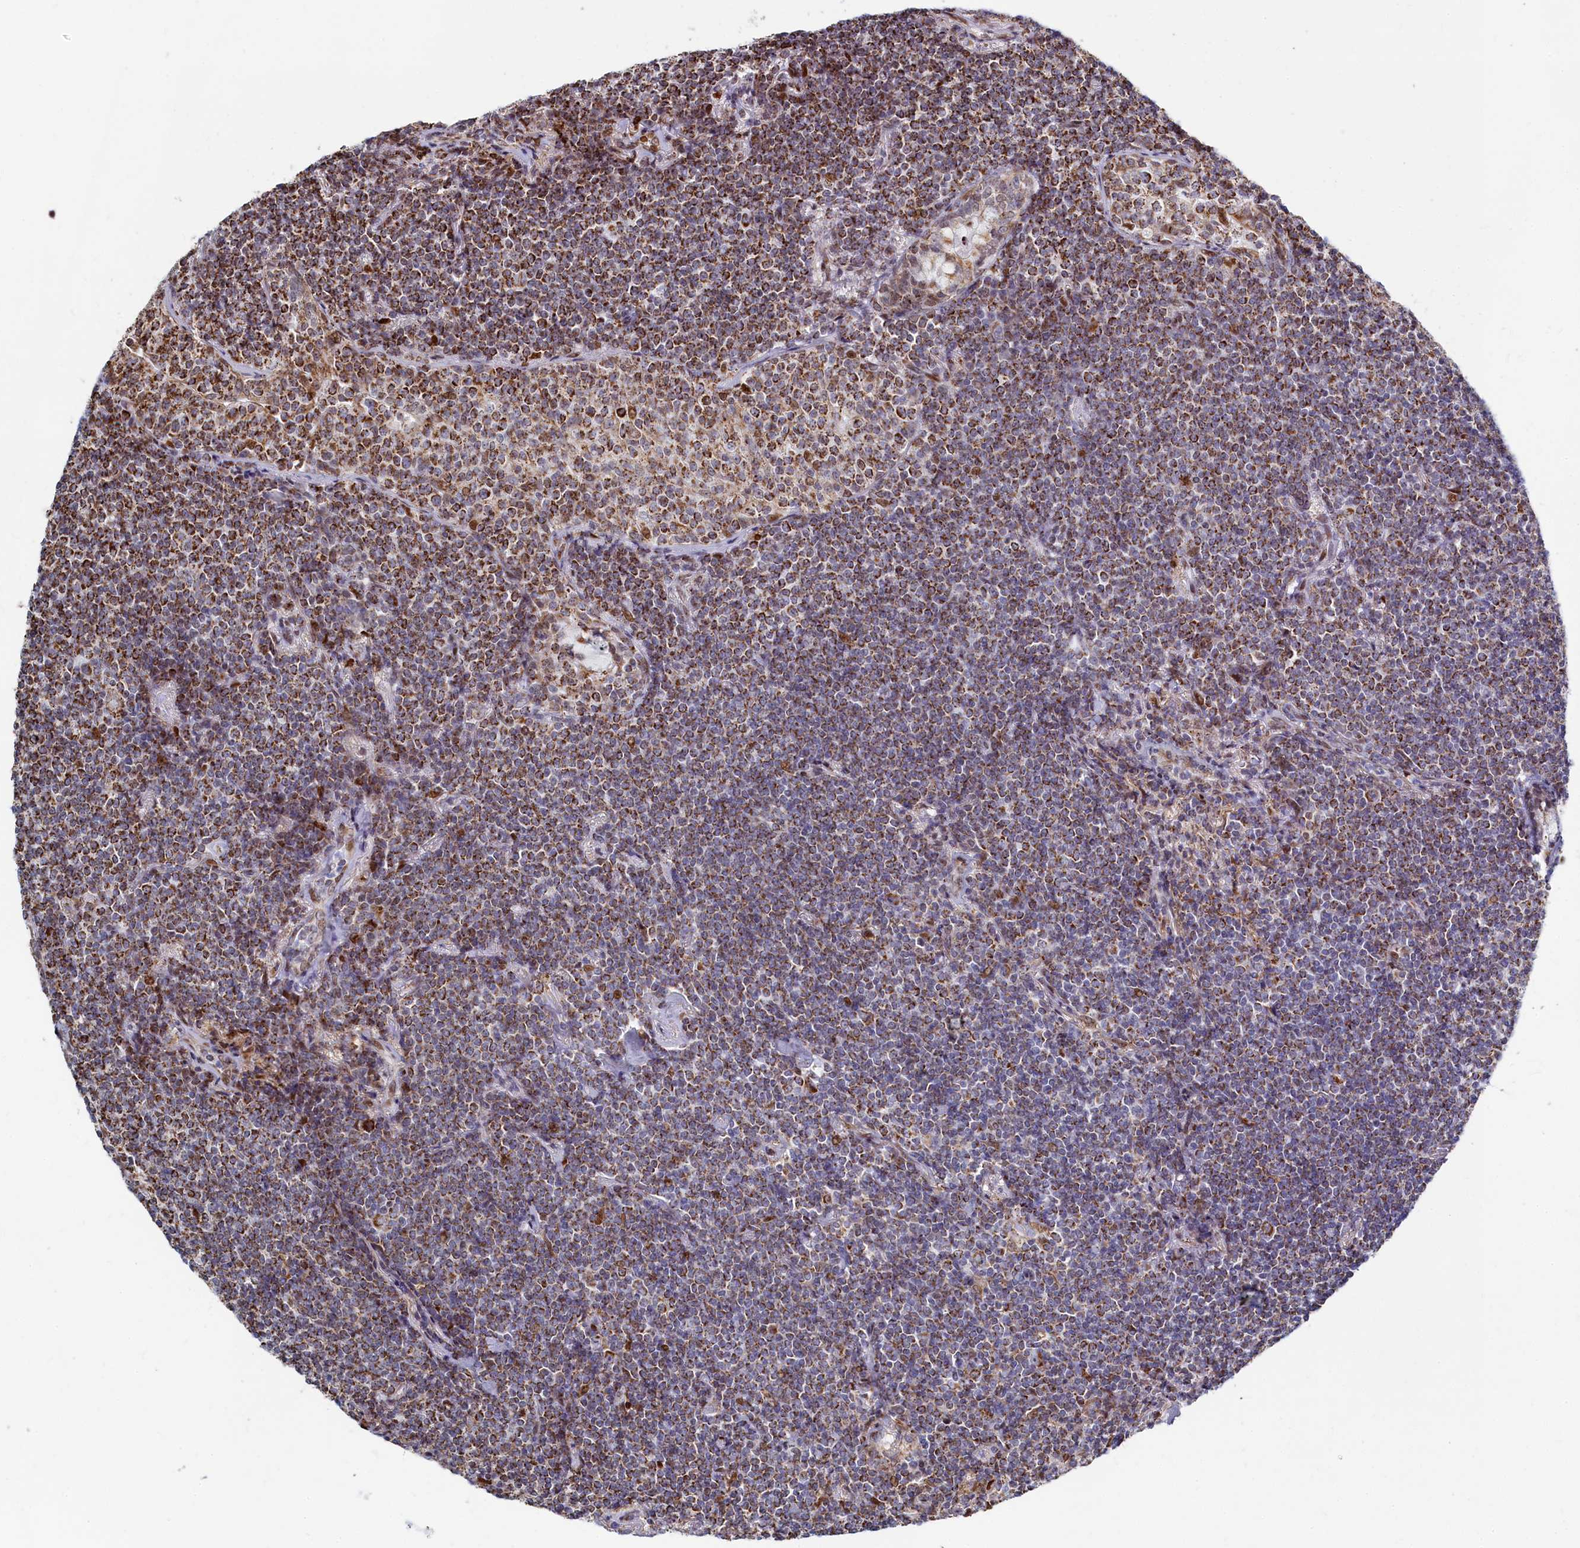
{"staining": {"intensity": "moderate", "quantity": "25%-75%", "location": "cytoplasmic/membranous"}, "tissue": "lymphoma", "cell_type": "Tumor cells", "image_type": "cancer", "snomed": [{"axis": "morphology", "description": "Malignant lymphoma, non-Hodgkin's type, Low grade"}, {"axis": "topography", "description": "Lung"}], "caption": "This is an image of IHC staining of lymphoma, which shows moderate positivity in the cytoplasmic/membranous of tumor cells.", "gene": "HDGFL3", "patient": {"sex": "female", "age": 71}}